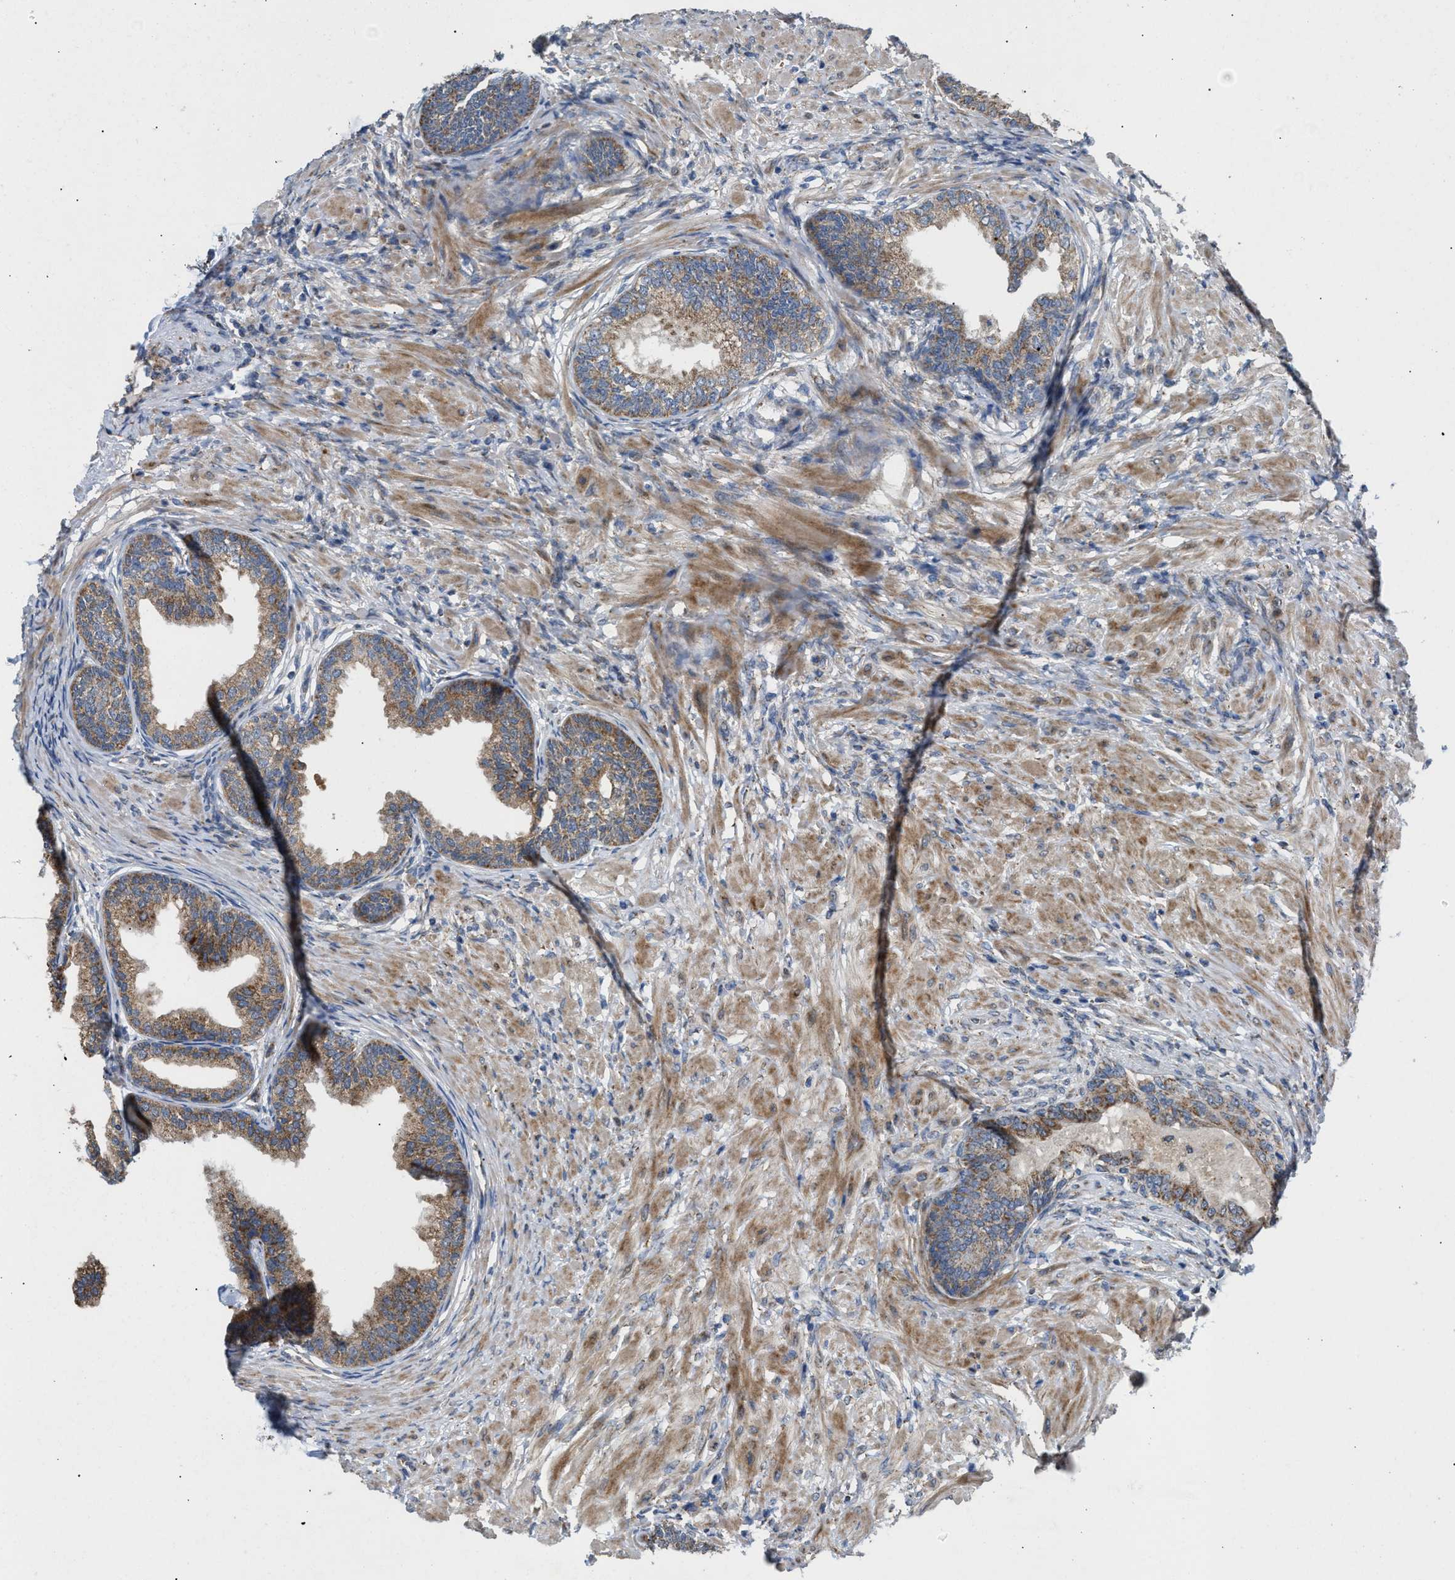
{"staining": {"intensity": "moderate", "quantity": ">75%", "location": "cytoplasmic/membranous"}, "tissue": "prostate", "cell_type": "Glandular cells", "image_type": "normal", "snomed": [{"axis": "morphology", "description": "Normal tissue, NOS"}, {"axis": "topography", "description": "Prostate"}], "caption": "Immunohistochemistry (IHC) (DAB (3,3'-diaminobenzidine)) staining of unremarkable prostate exhibits moderate cytoplasmic/membranous protein expression in approximately >75% of glandular cells.", "gene": "TACO1", "patient": {"sex": "male", "age": 76}}